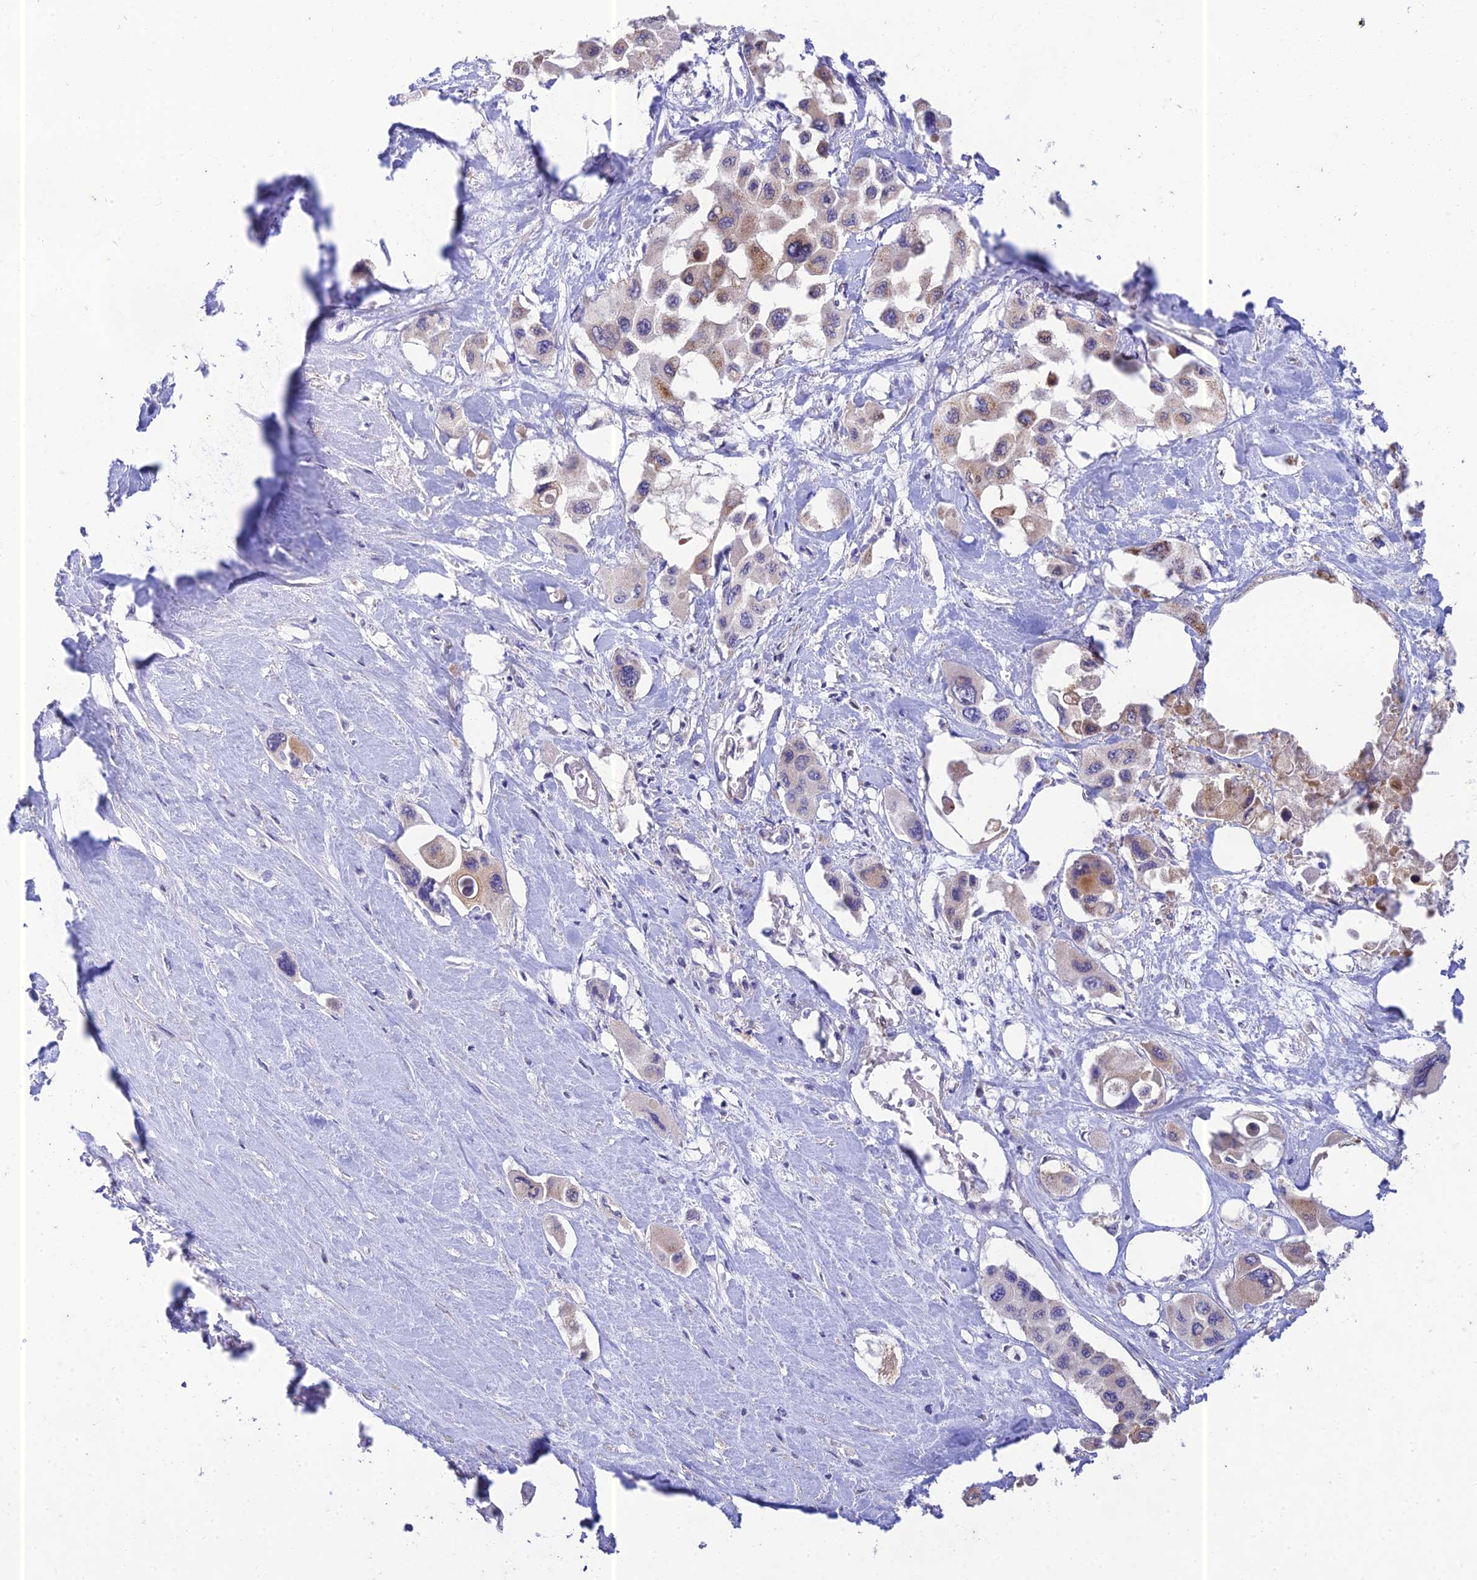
{"staining": {"intensity": "moderate", "quantity": "<25%", "location": "cytoplasmic/membranous"}, "tissue": "pancreatic cancer", "cell_type": "Tumor cells", "image_type": "cancer", "snomed": [{"axis": "morphology", "description": "Adenocarcinoma, NOS"}, {"axis": "topography", "description": "Pancreas"}], "caption": "The immunohistochemical stain shows moderate cytoplasmic/membranous staining in tumor cells of adenocarcinoma (pancreatic) tissue. The protein is shown in brown color, while the nuclei are stained blue.", "gene": "PTCD2", "patient": {"sex": "male", "age": 92}}